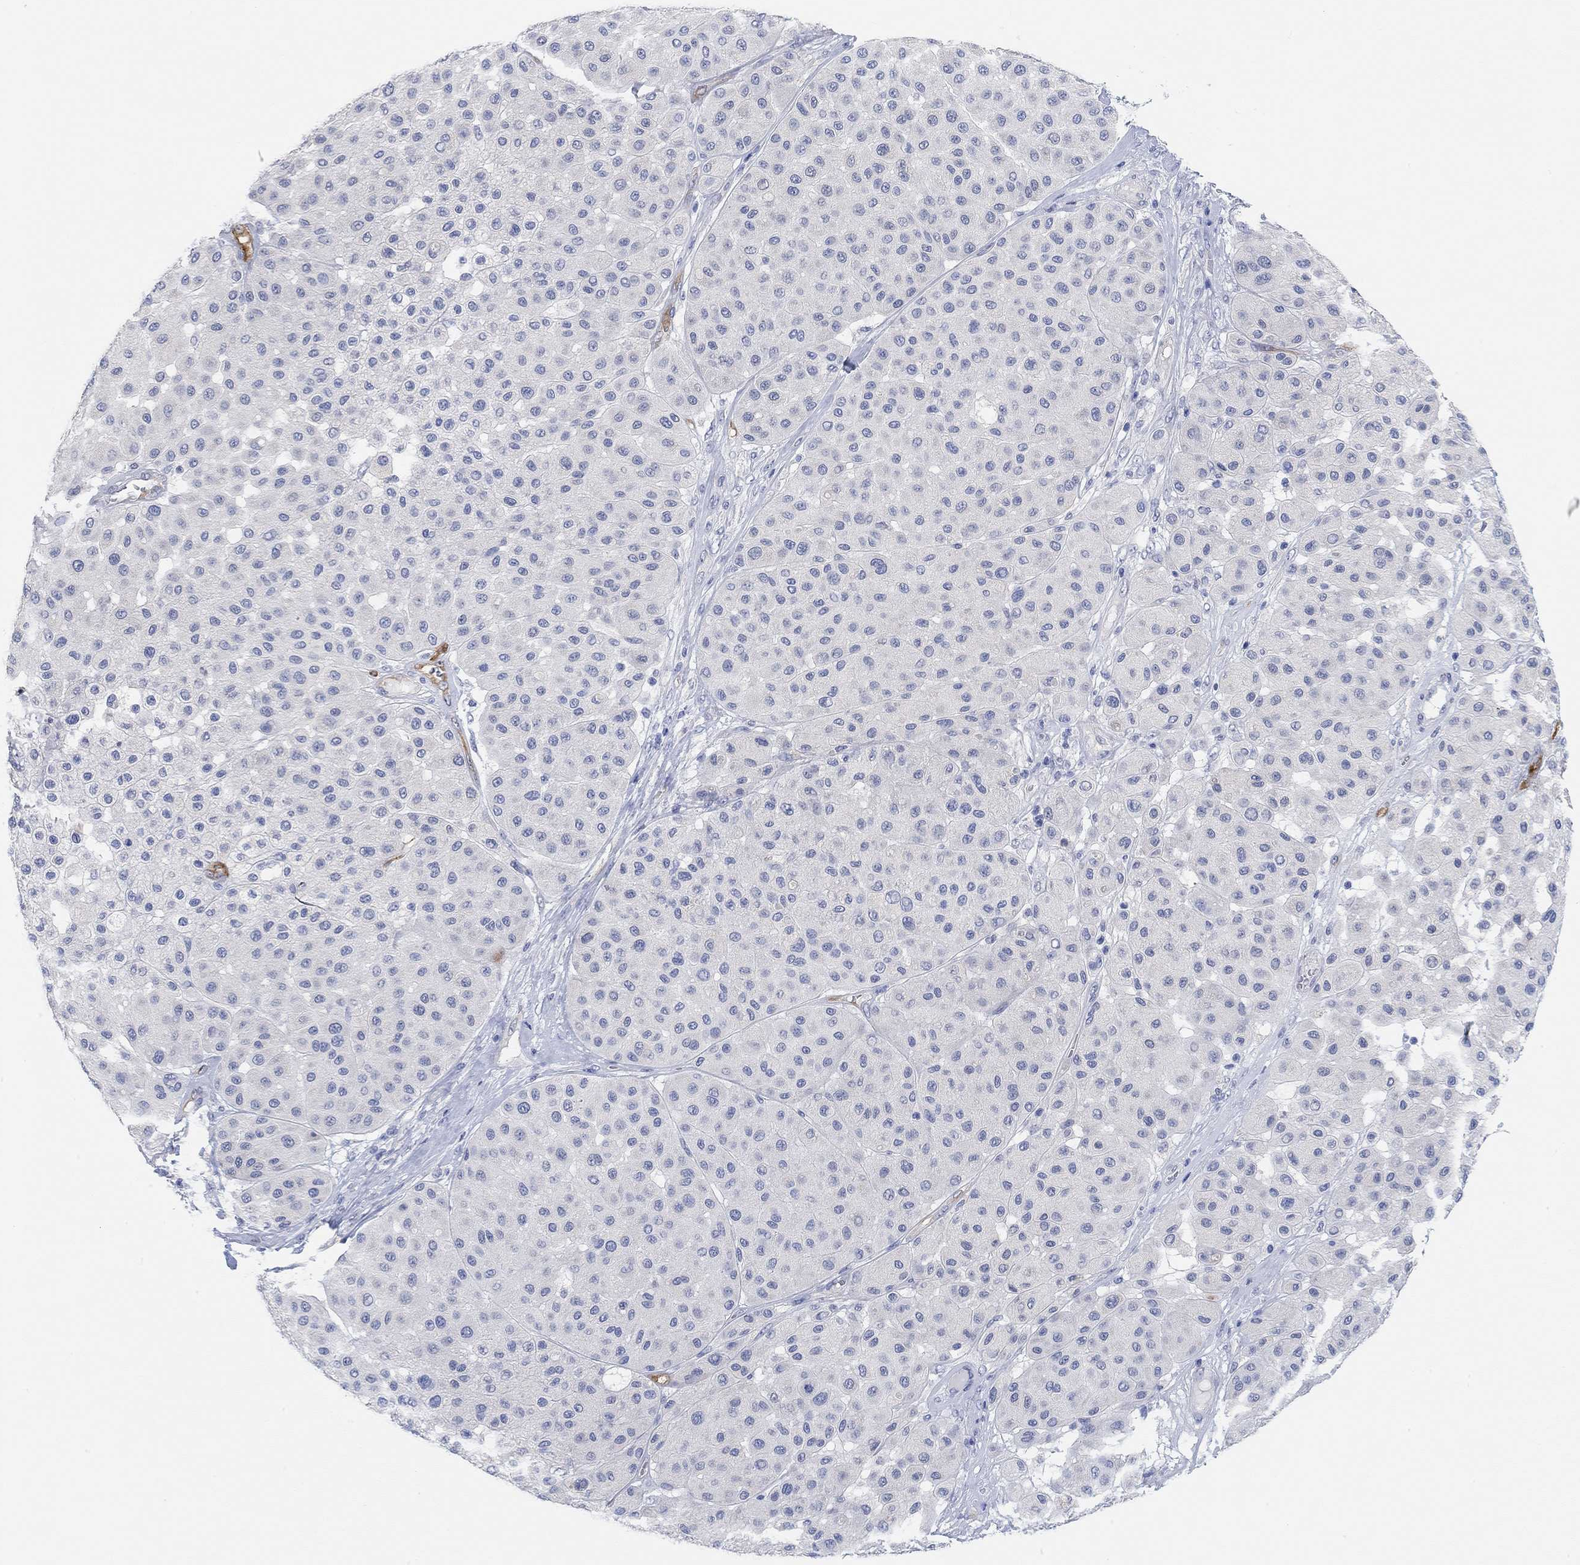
{"staining": {"intensity": "negative", "quantity": "none", "location": "none"}, "tissue": "melanoma", "cell_type": "Tumor cells", "image_type": "cancer", "snomed": [{"axis": "morphology", "description": "Malignant melanoma, Metastatic site"}, {"axis": "topography", "description": "Smooth muscle"}], "caption": "Melanoma stained for a protein using immunohistochemistry (IHC) displays no positivity tumor cells.", "gene": "VAT1L", "patient": {"sex": "male", "age": 41}}